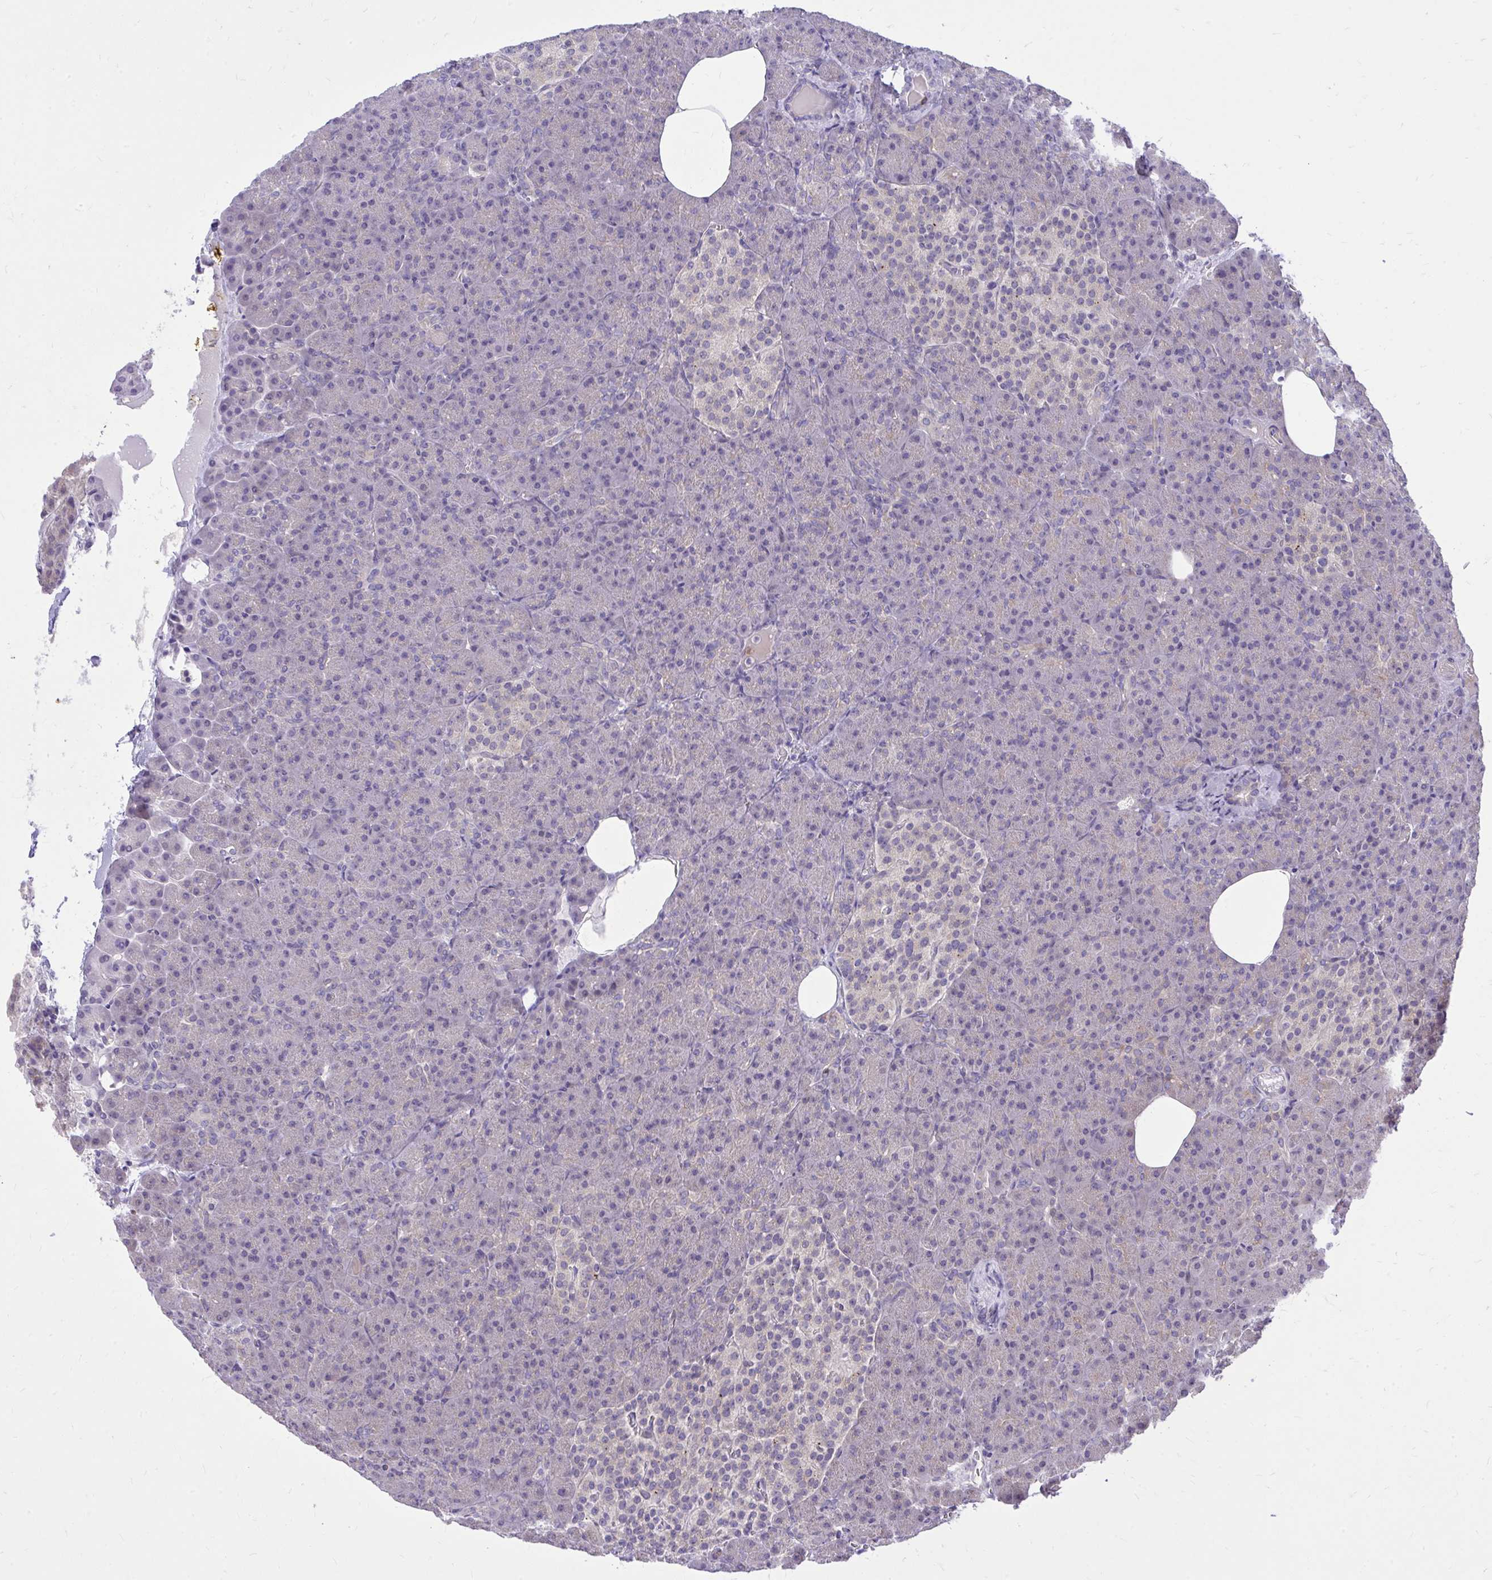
{"staining": {"intensity": "weak", "quantity": "<25%", "location": "cytoplasmic/membranous"}, "tissue": "pancreas", "cell_type": "Exocrine glandular cells", "image_type": "normal", "snomed": [{"axis": "morphology", "description": "Normal tissue, NOS"}, {"axis": "topography", "description": "Pancreas"}], "caption": "Immunohistochemistry (IHC) image of normal human pancreas stained for a protein (brown), which displays no expression in exocrine glandular cells.", "gene": "DPY19L1", "patient": {"sex": "female", "age": 74}}